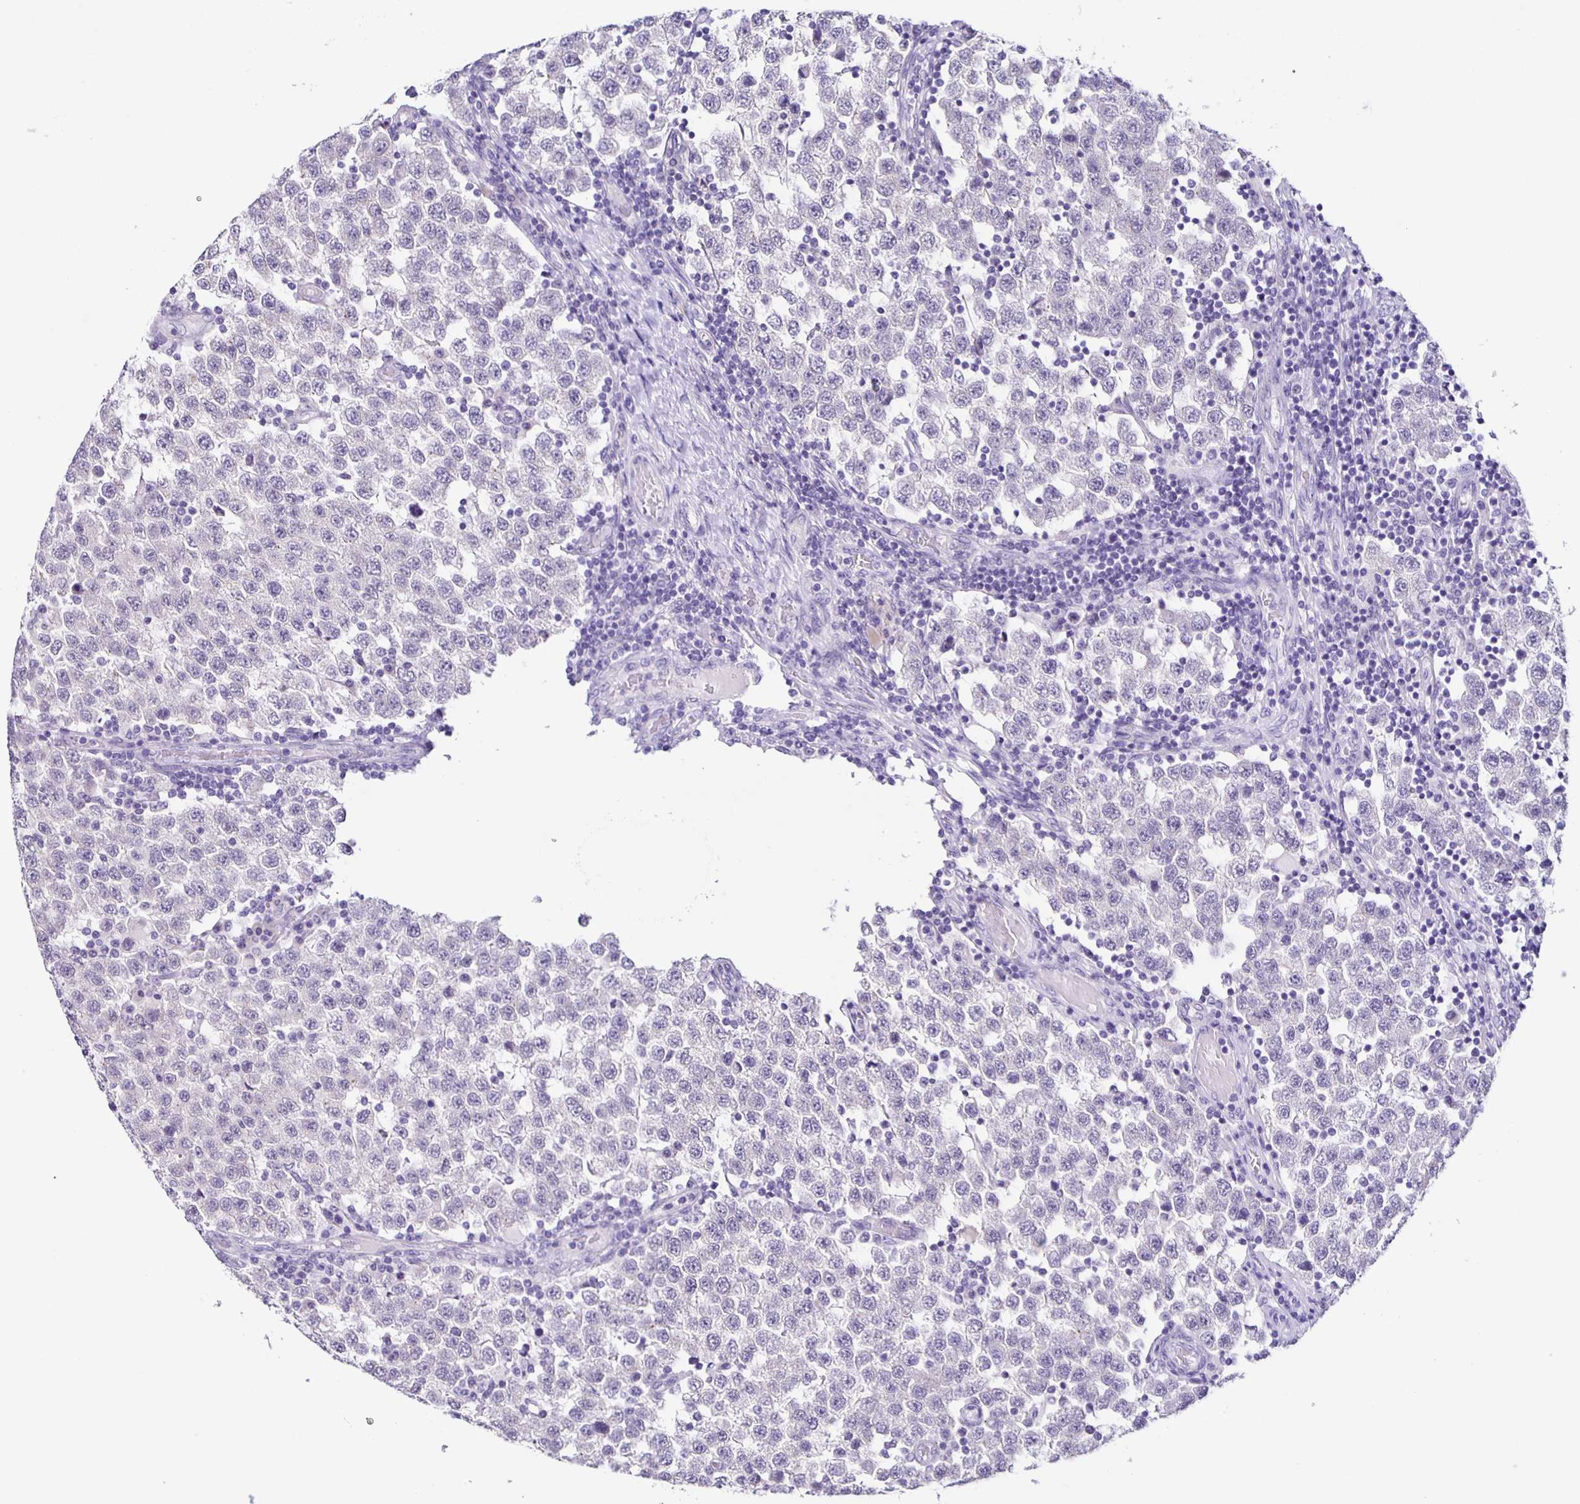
{"staining": {"intensity": "negative", "quantity": "none", "location": "none"}, "tissue": "testis cancer", "cell_type": "Tumor cells", "image_type": "cancer", "snomed": [{"axis": "morphology", "description": "Seminoma, NOS"}, {"axis": "topography", "description": "Testis"}], "caption": "The immunohistochemistry photomicrograph has no significant expression in tumor cells of testis cancer tissue.", "gene": "SLC12A3", "patient": {"sex": "male", "age": 34}}